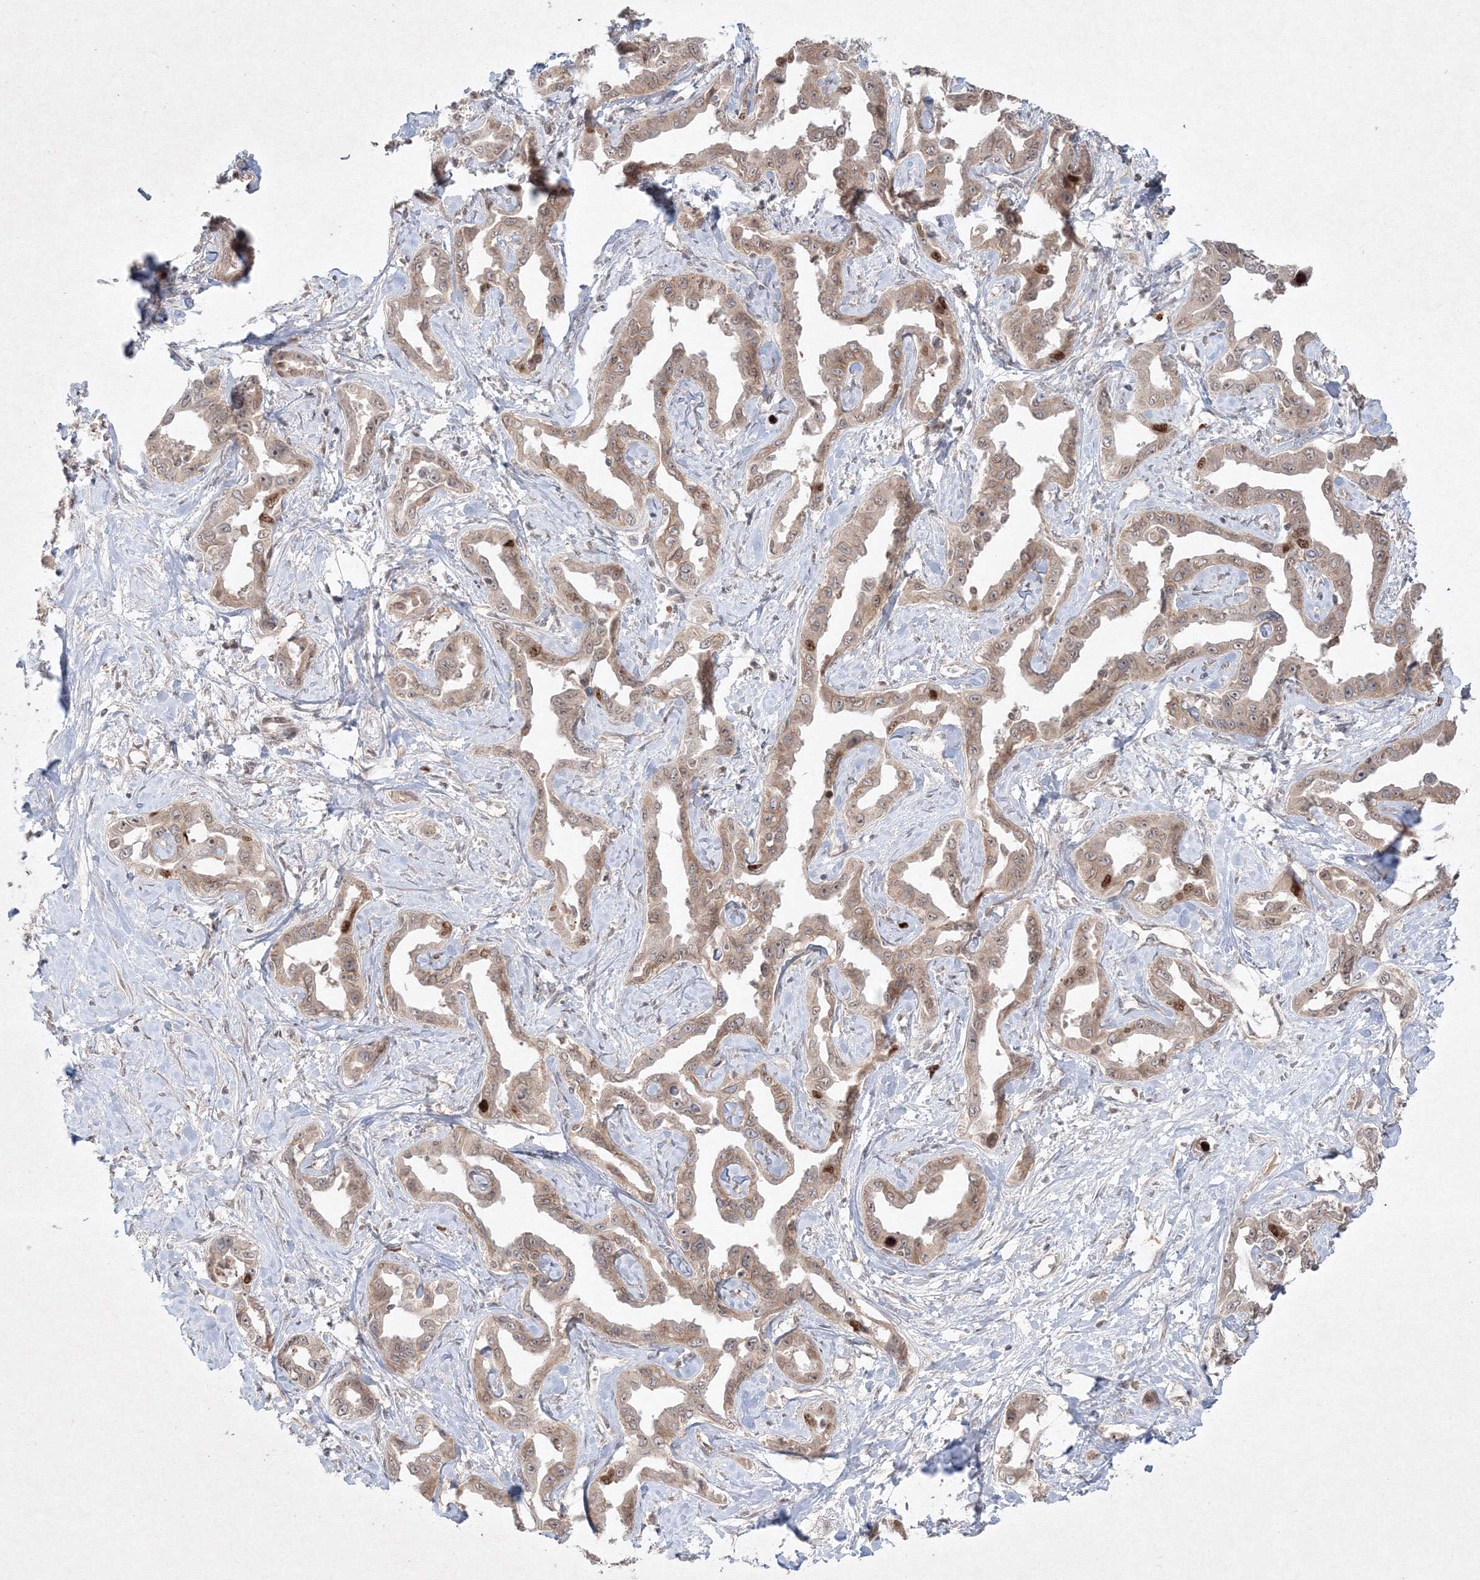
{"staining": {"intensity": "strong", "quantity": "<25%", "location": "nuclear"}, "tissue": "liver cancer", "cell_type": "Tumor cells", "image_type": "cancer", "snomed": [{"axis": "morphology", "description": "Cholangiocarcinoma"}, {"axis": "topography", "description": "Liver"}], "caption": "This histopathology image shows IHC staining of liver cancer (cholangiocarcinoma), with medium strong nuclear expression in approximately <25% of tumor cells.", "gene": "KIF20A", "patient": {"sex": "male", "age": 59}}